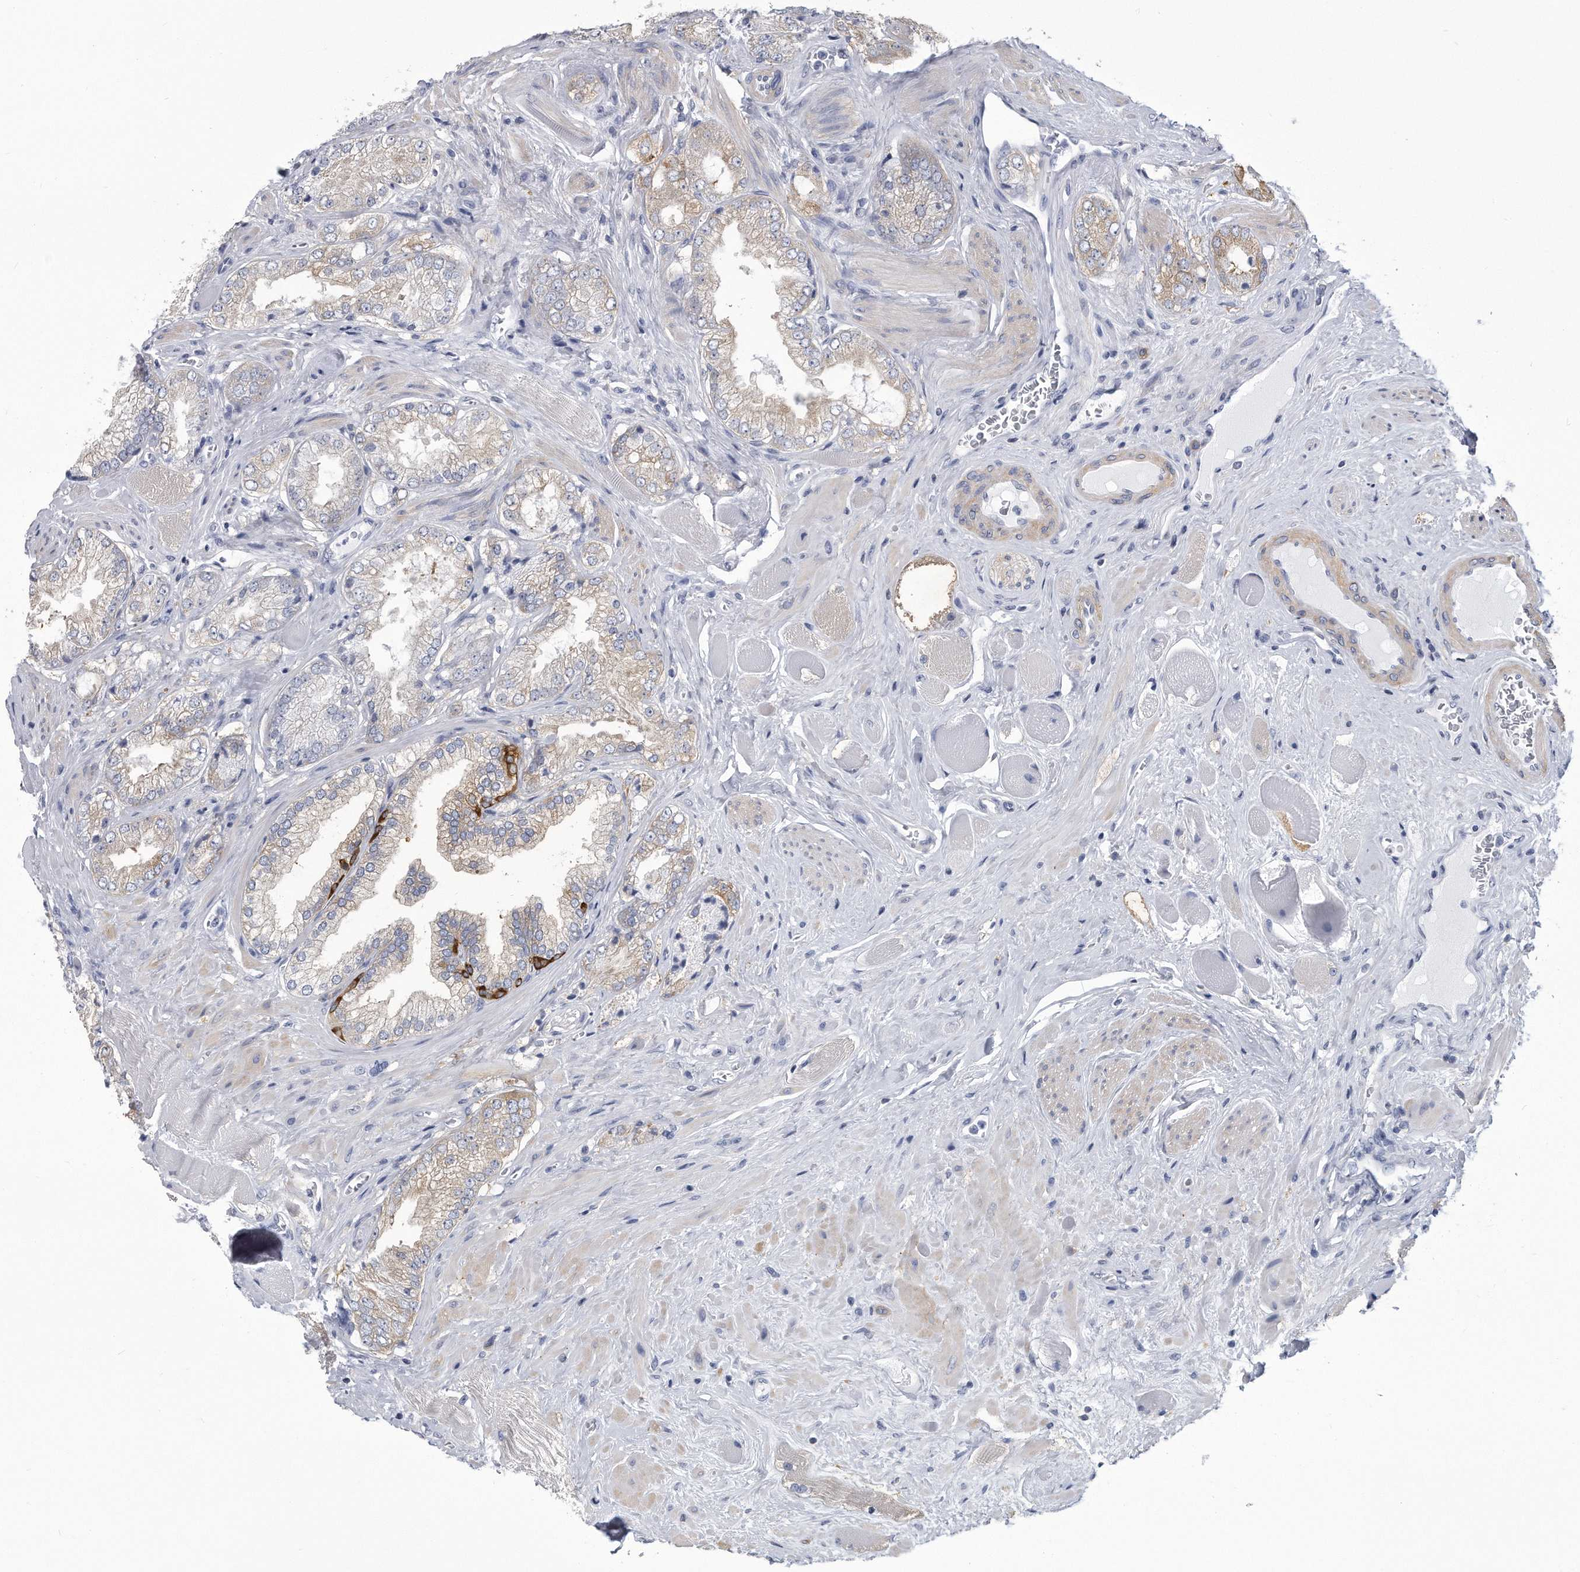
{"staining": {"intensity": "negative", "quantity": "none", "location": "none"}, "tissue": "prostate cancer", "cell_type": "Tumor cells", "image_type": "cancer", "snomed": [{"axis": "morphology", "description": "Adenocarcinoma, High grade"}, {"axis": "topography", "description": "Prostate"}], "caption": "This is an immunohistochemistry micrograph of human prostate cancer (high-grade adenocarcinoma). There is no expression in tumor cells.", "gene": "PYGB", "patient": {"sex": "male", "age": 58}}